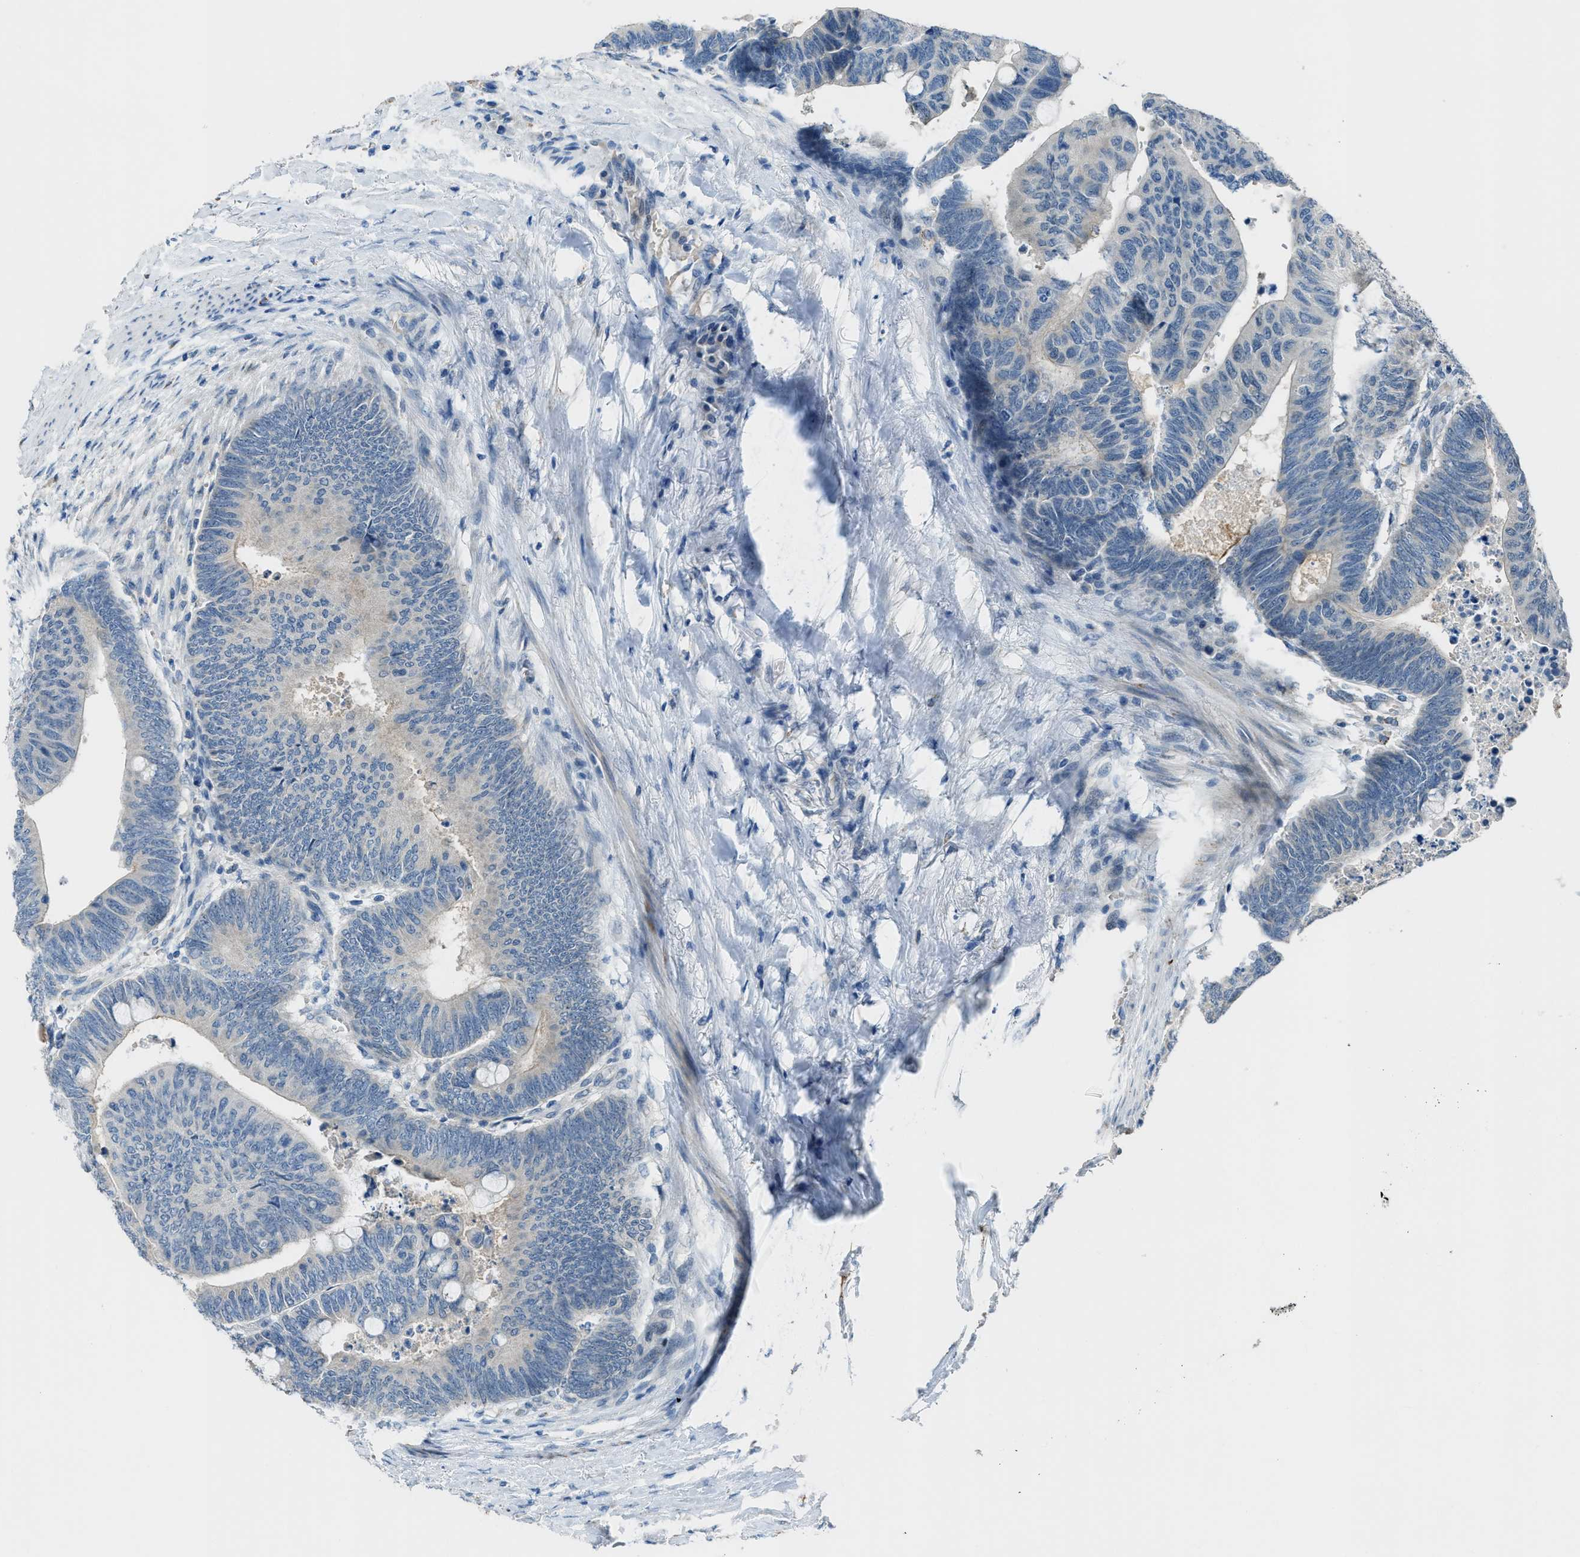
{"staining": {"intensity": "negative", "quantity": "none", "location": "none"}, "tissue": "colorectal cancer", "cell_type": "Tumor cells", "image_type": "cancer", "snomed": [{"axis": "morphology", "description": "Normal tissue, NOS"}, {"axis": "morphology", "description": "Adenocarcinoma, NOS"}, {"axis": "topography", "description": "Rectum"}, {"axis": "topography", "description": "Peripheral nerve tissue"}], "caption": "This is a micrograph of IHC staining of colorectal adenocarcinoma, which shows no expression in tumor cells.", "gene": "CDON", "patient": {"sex": "male", "age": 92}}